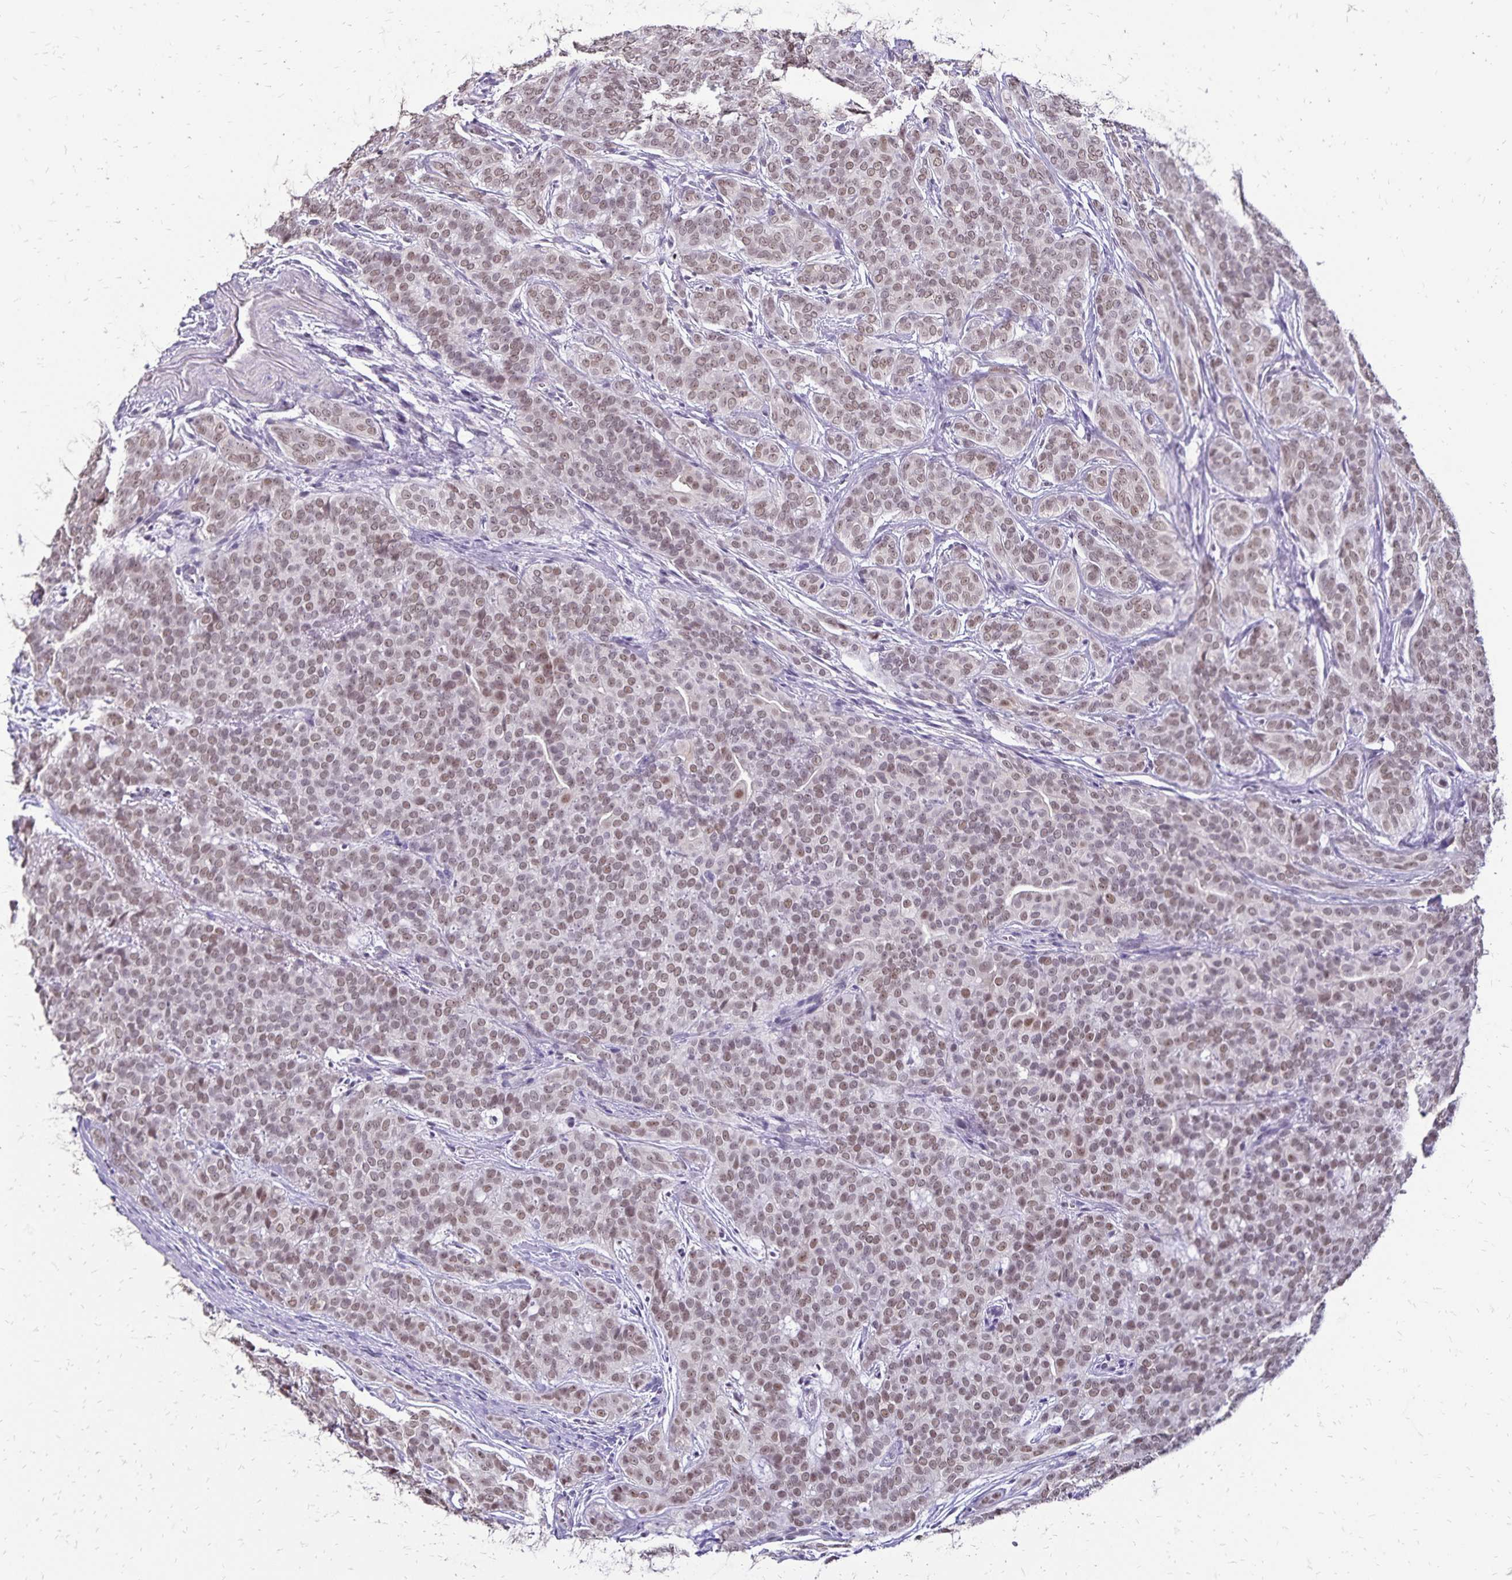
{"staining": {"intensity": "moderate", "quantity": ">75%", "location": "nuclear"}, "tissue": "head and neck cancer", "cell_type": "Tumor cells", "image_type": "cancer", "snomed": [{"axis": "morphology", "description": "Normal tissue, NOS"}, {"axis": "morphology", "description": "Adenocarcinoma, NOS"}, {"axis": "topography", "description": "Oral tissue"}, {"axis": "topography", "description": "Head-Neck"}], "caption": "DAB (3,3'-diaminobenzidine) immunohistochemical staining of head and neck cancer (adenocarcinoma) demonstrates moderate nuclear protein positivity in about >75% of tumor cells.", "gene": "POLB", "patient": {"sex": "female", "age": 57}}